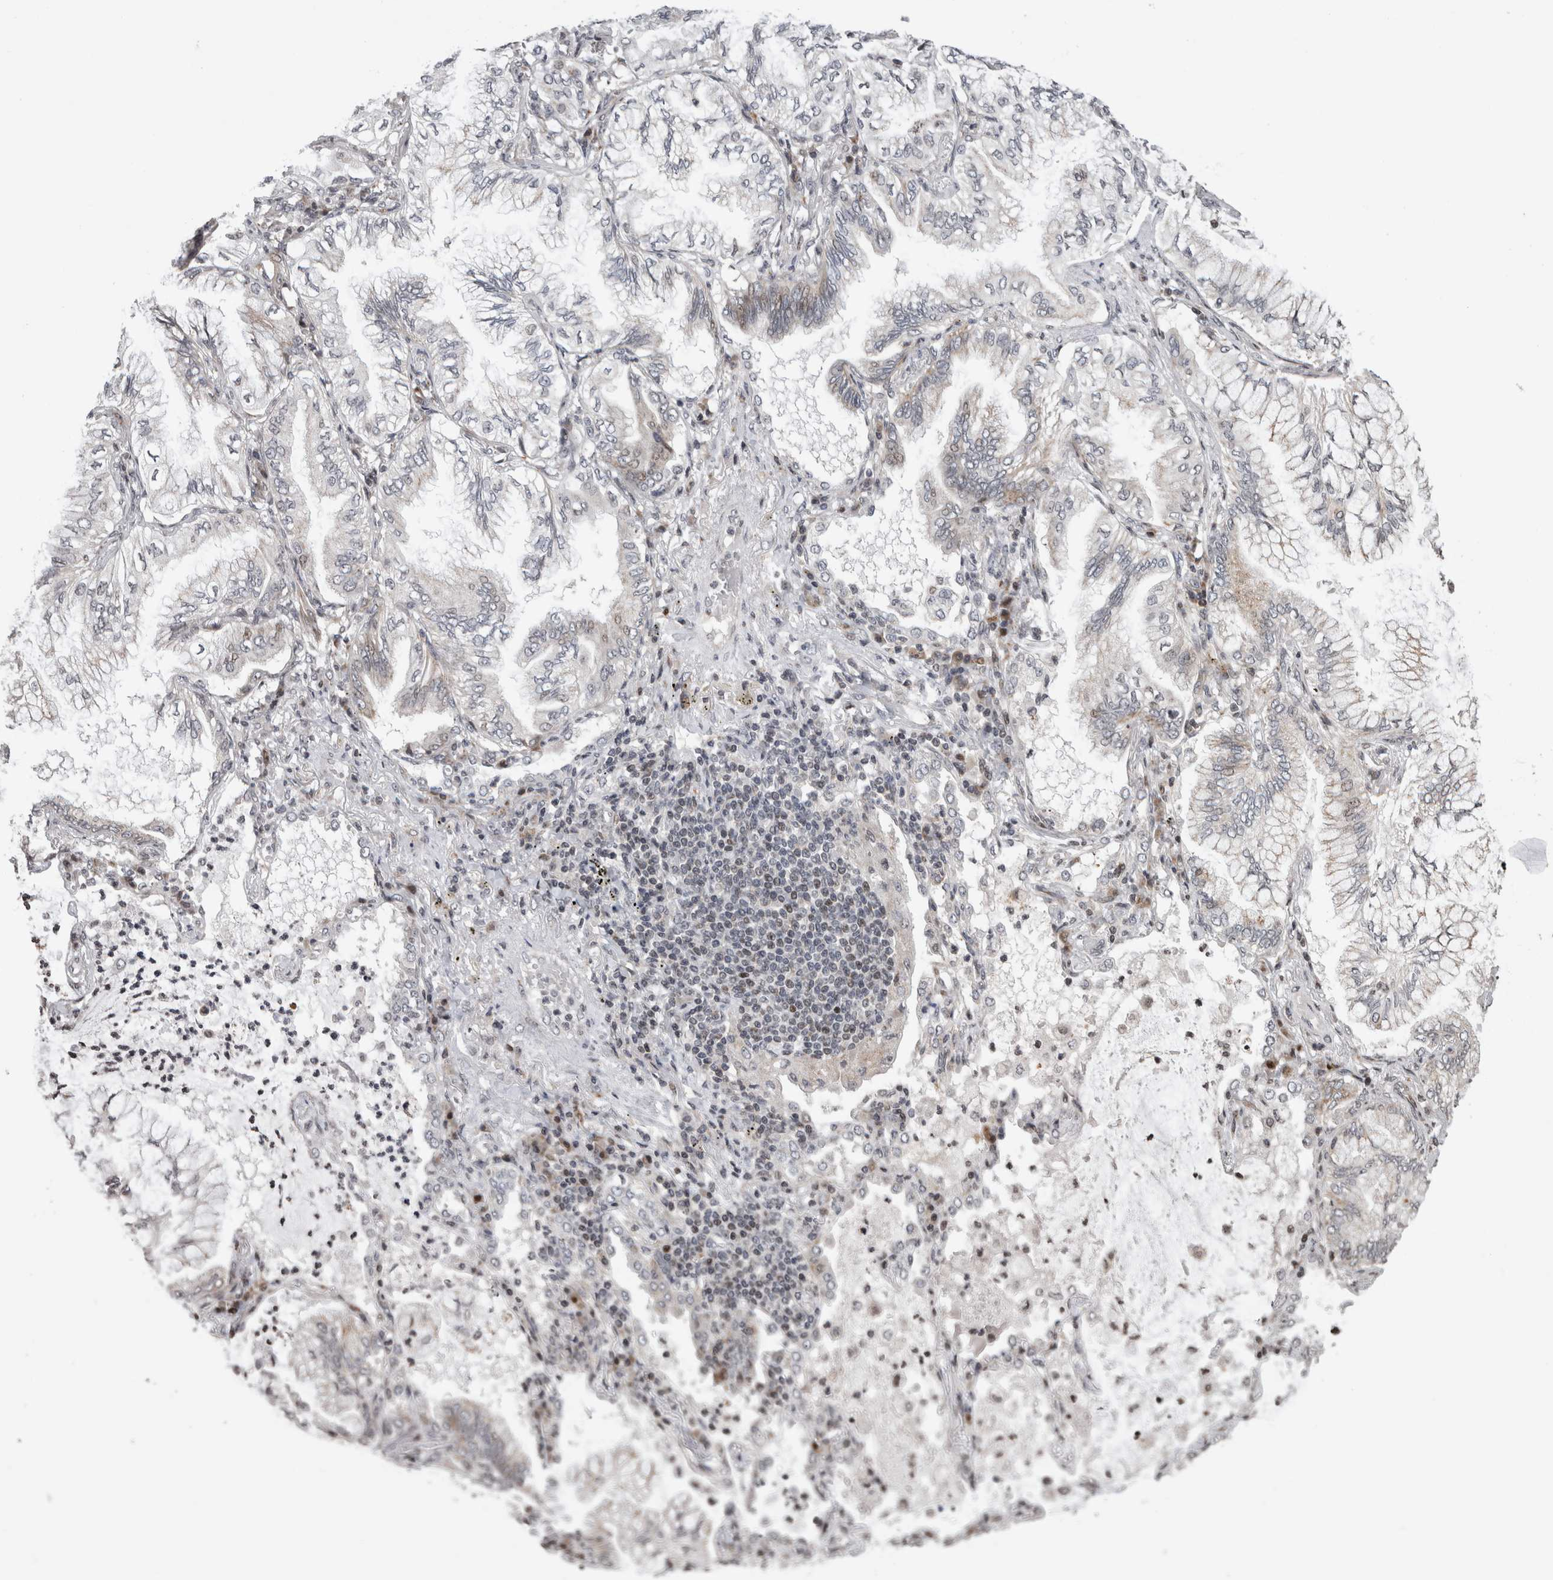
{"staining": {"intensity": "negative", "quantity": "none", "location": "none"}, "tissue": "lung cancer", "cell_type": "Tumor cells", "image_type": "cancer", "snomed": [{"axis": "morphology", "description": "Adenocarcinoma, NOS"}, {"axis": "topography", "description": "Lung"}], "caption": "Tumor cells are negative for brown protein staining in lung cancer (adenocarcinoma).", "gene": "ZBTB11", "patient": {"sex": "female", "age": 70}}